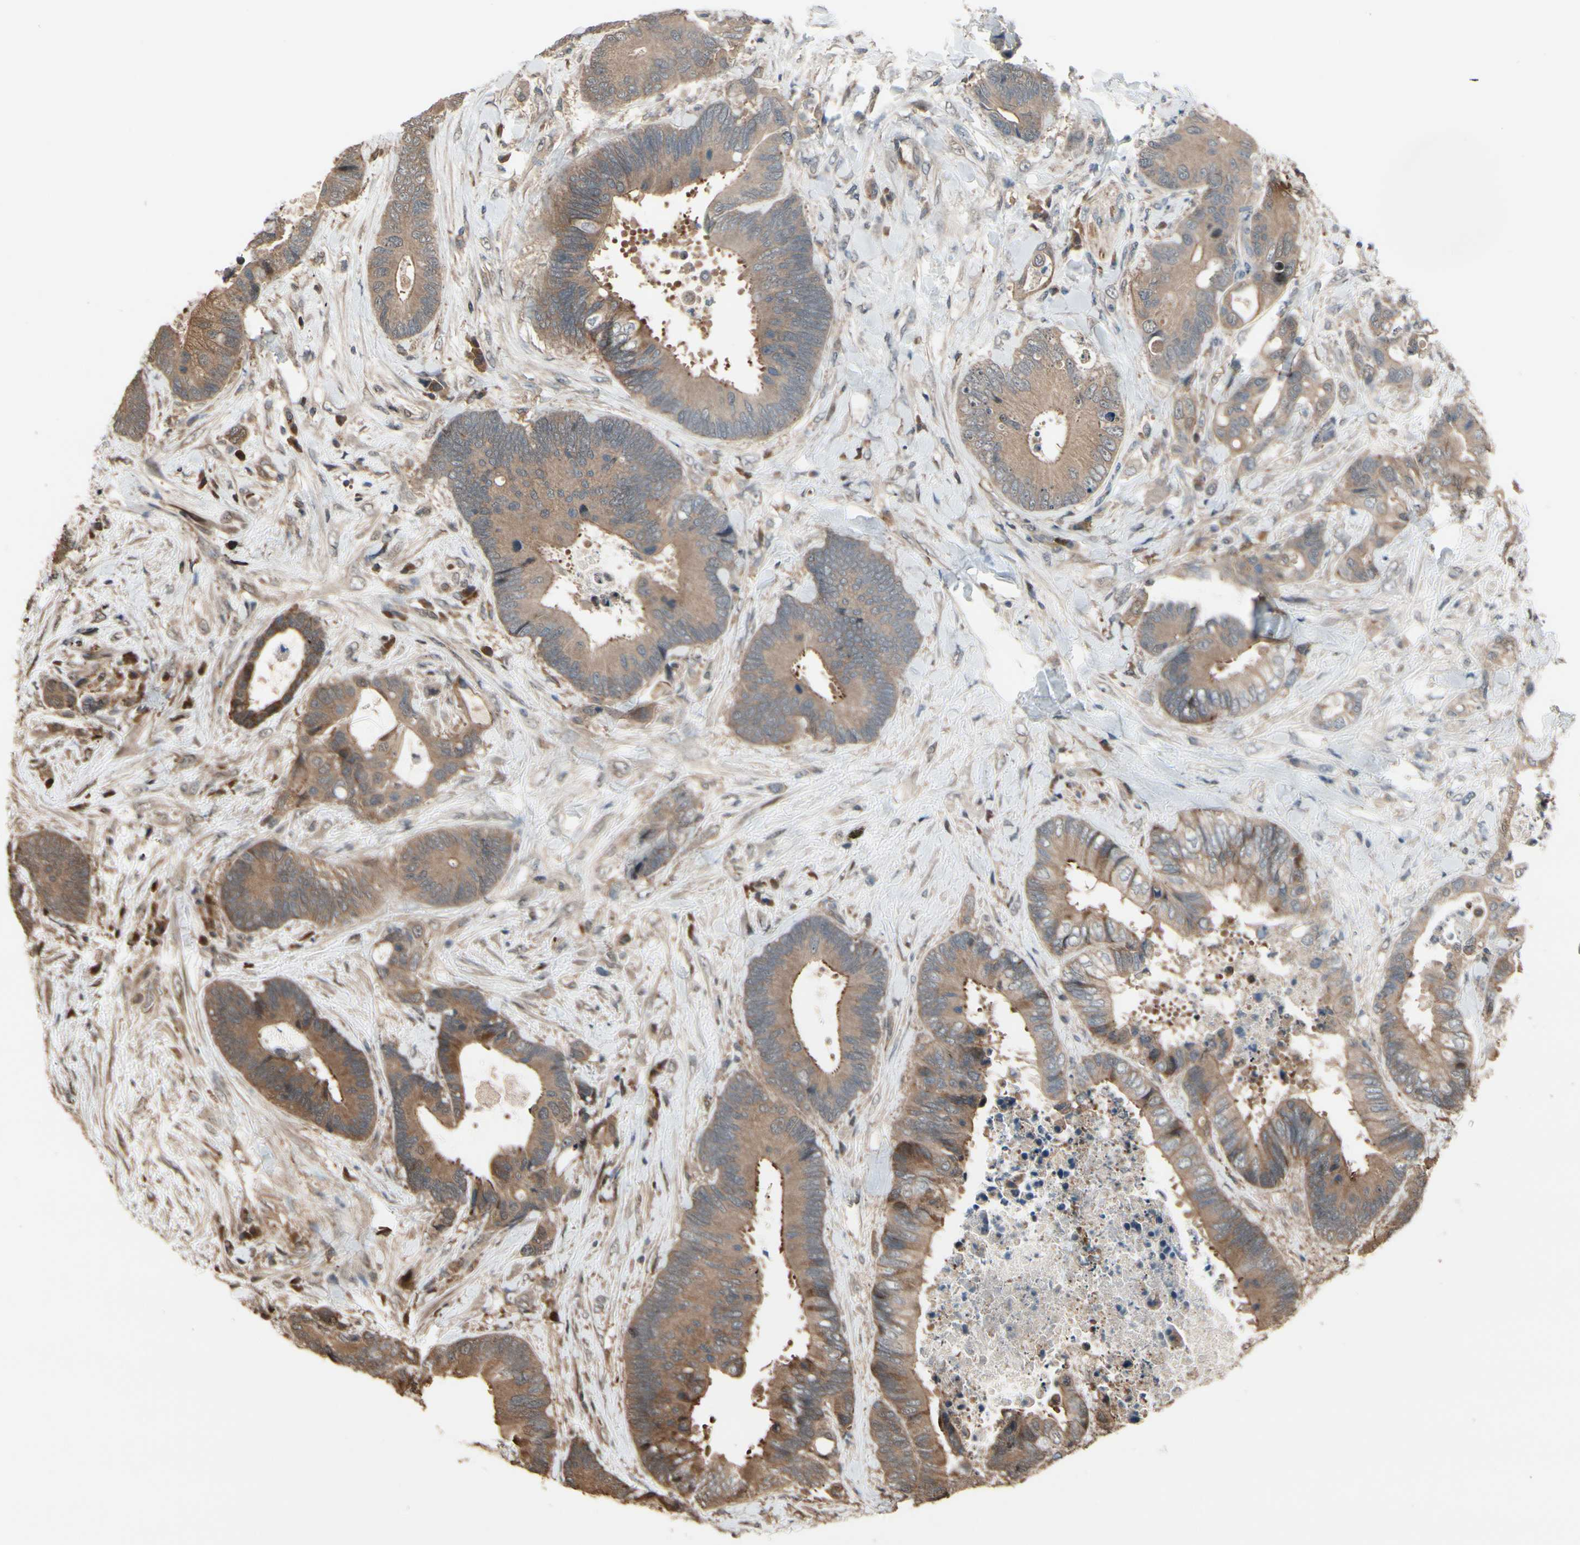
{"staining": {"intensity": "weak", "quantity": ">75%", "location": "cytoplasmic/membranous"}, "tissue": "colorectal cancer", "cell_type": "Tumor cells", "image_type": "cancer", "snomed": [{"axis": "morphology", "description": "Adenocarcinoma, NOS"}, {"axis": "topography", "description": "Rectum"}], "caption": "Colorectal cancer stained for a protein reveals weak cytoplasmic/membranous positivity in tumor cells. Nuclei are stained in blue.", "gene": "CSF1R", "patient": {"sex": "male", "age": 55}}